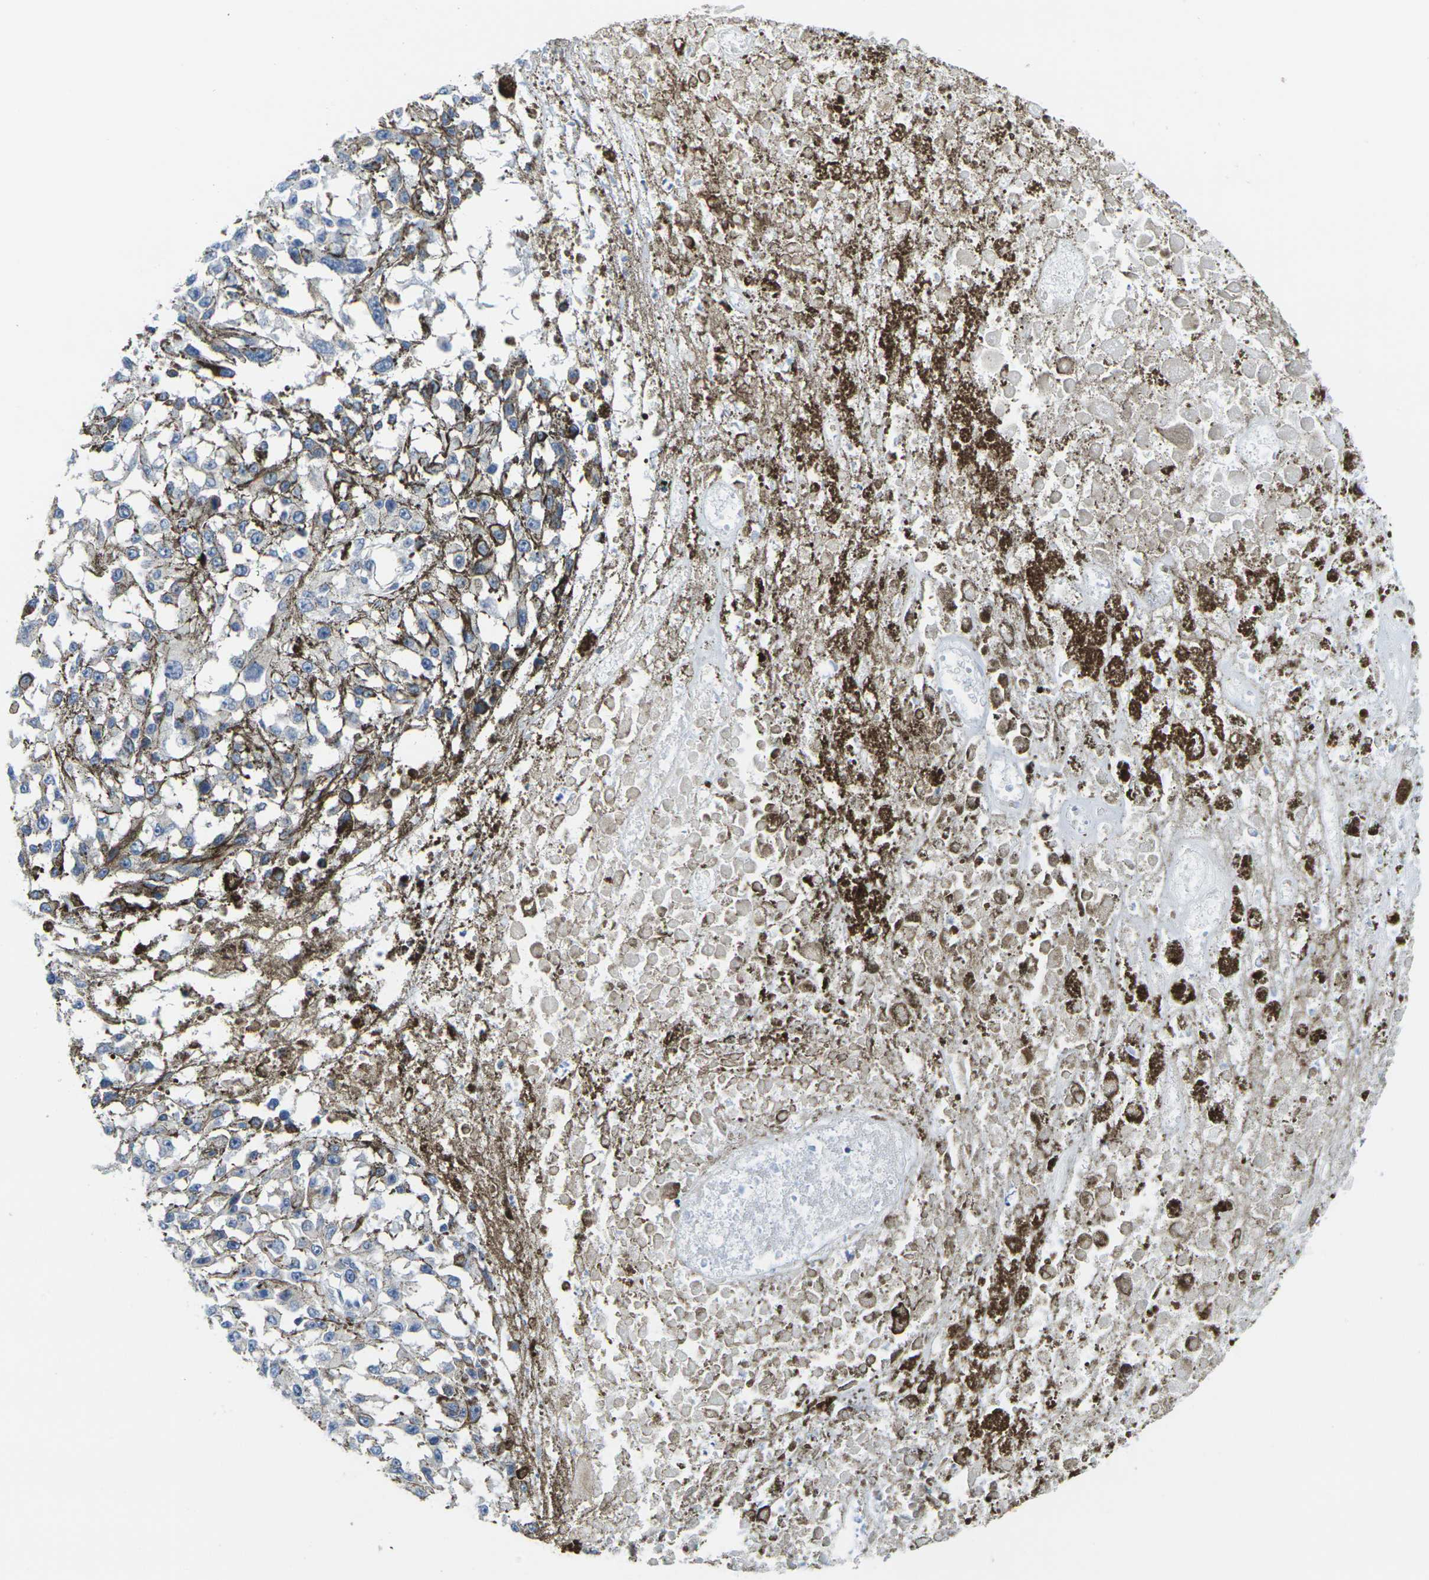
{"staining": {"intensity": "negative", "quantity": "none", "location": "none"}, "tissue": "melanoma", "cell_type": "Tumor cells", "image_type": "cancer", "snomed": [{"axis": "morphology", "description": "Malignant melanoma, Metastatic site"}, {"axis": "topography", "description": "Lymph node"}], "caption": "Malignant melanoma (metastatic site) was stained to show a protein in brown. There is no significant expression in tumor cells.", "gene": "CRK", "patient": {"sex": "male", "age": 59}}